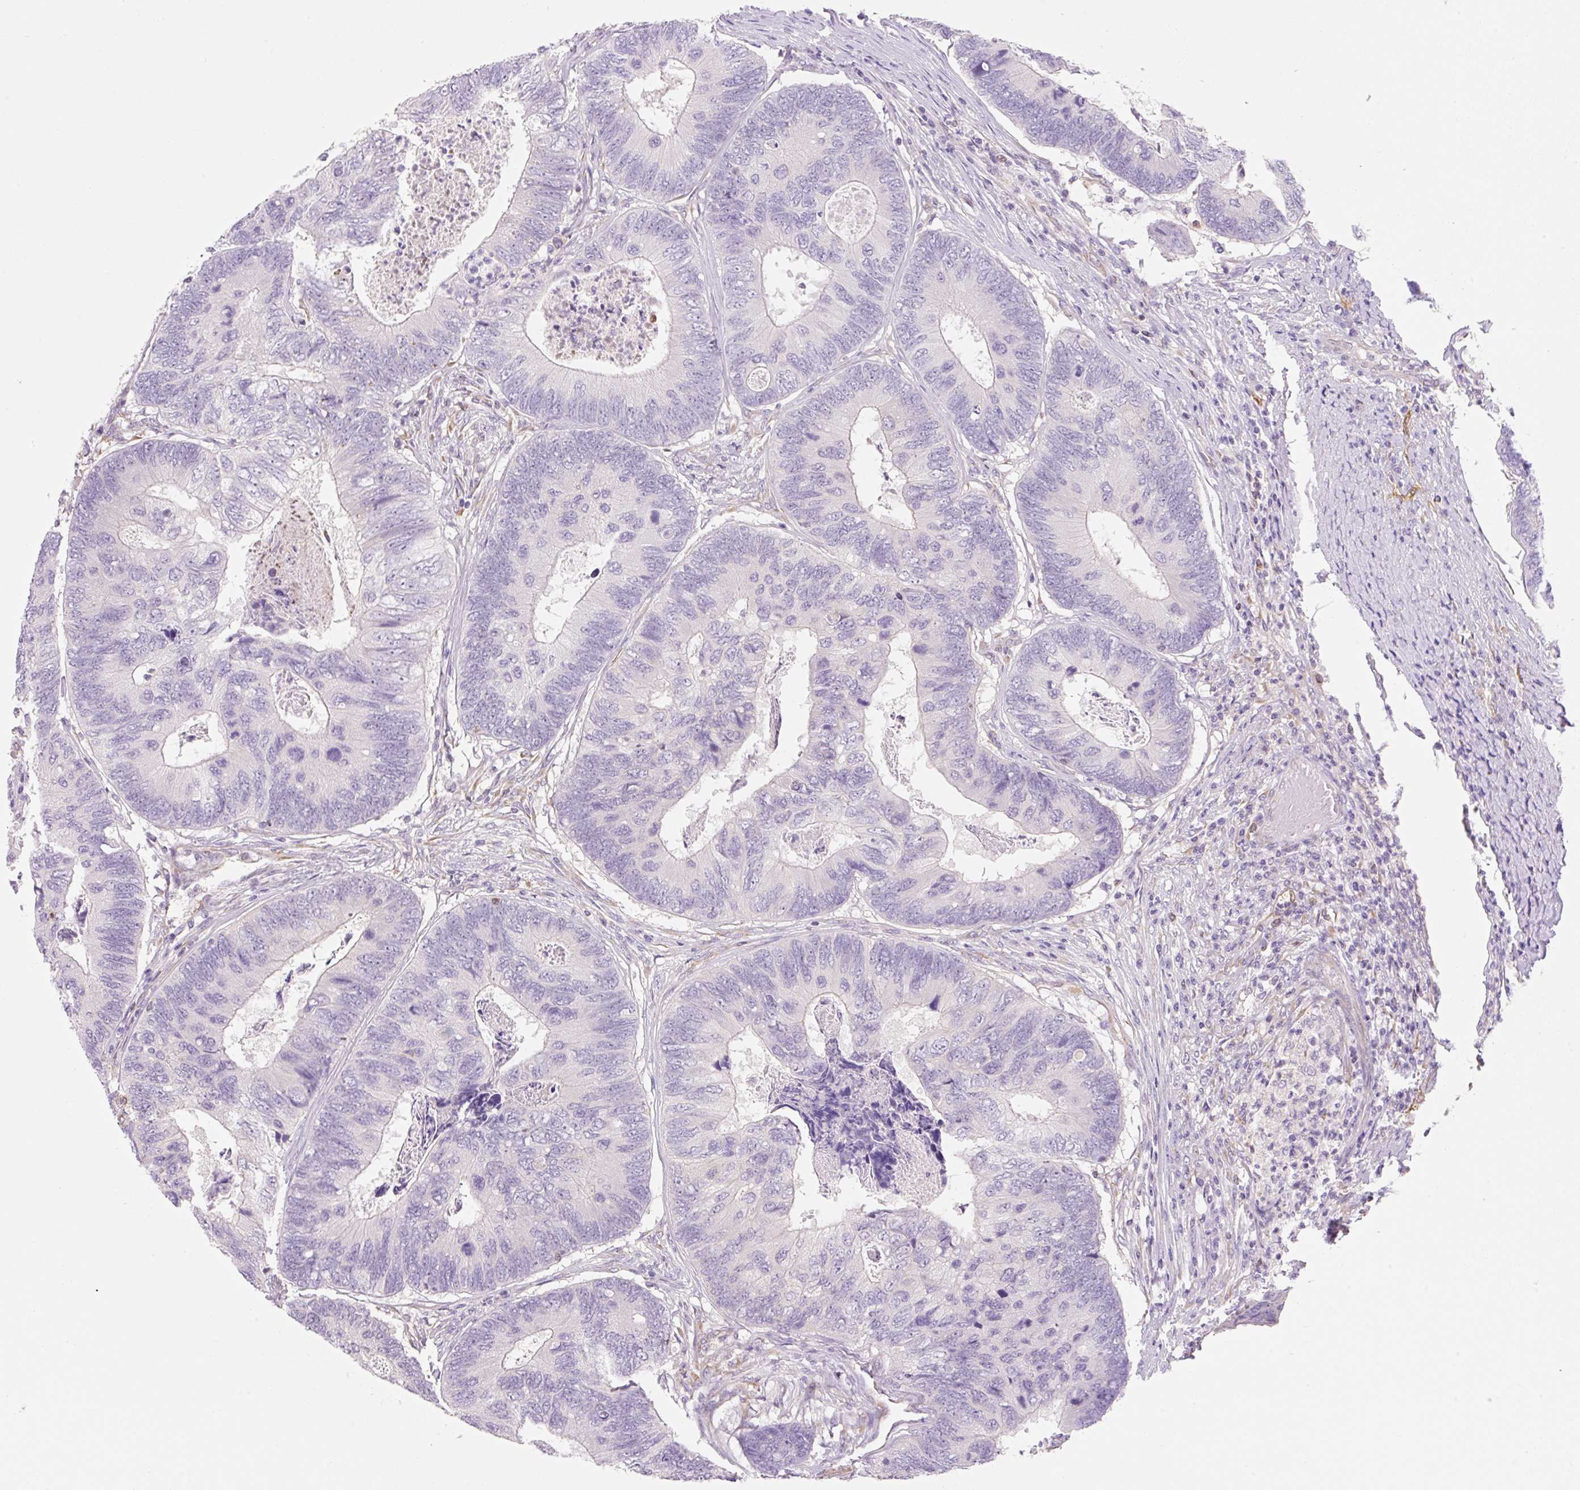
{"staining": {"intensity": "negative", "quantity": "none", "location": "none"}, "tissue": "colorectal cancer", "cell_type": "Tumor cells", "image_type": "cancer", "snomed": [{"axis": "morphology", "description": "Adenocarcinoma, NOS"}, {"axis": "topography", "description": "Colon"}], "caption": "Tumor cells are negative for protein expression in human adenocarcinoma (colorectal).", "gene": "FABP5", "patient": {"sex": "female", "age": 67}}